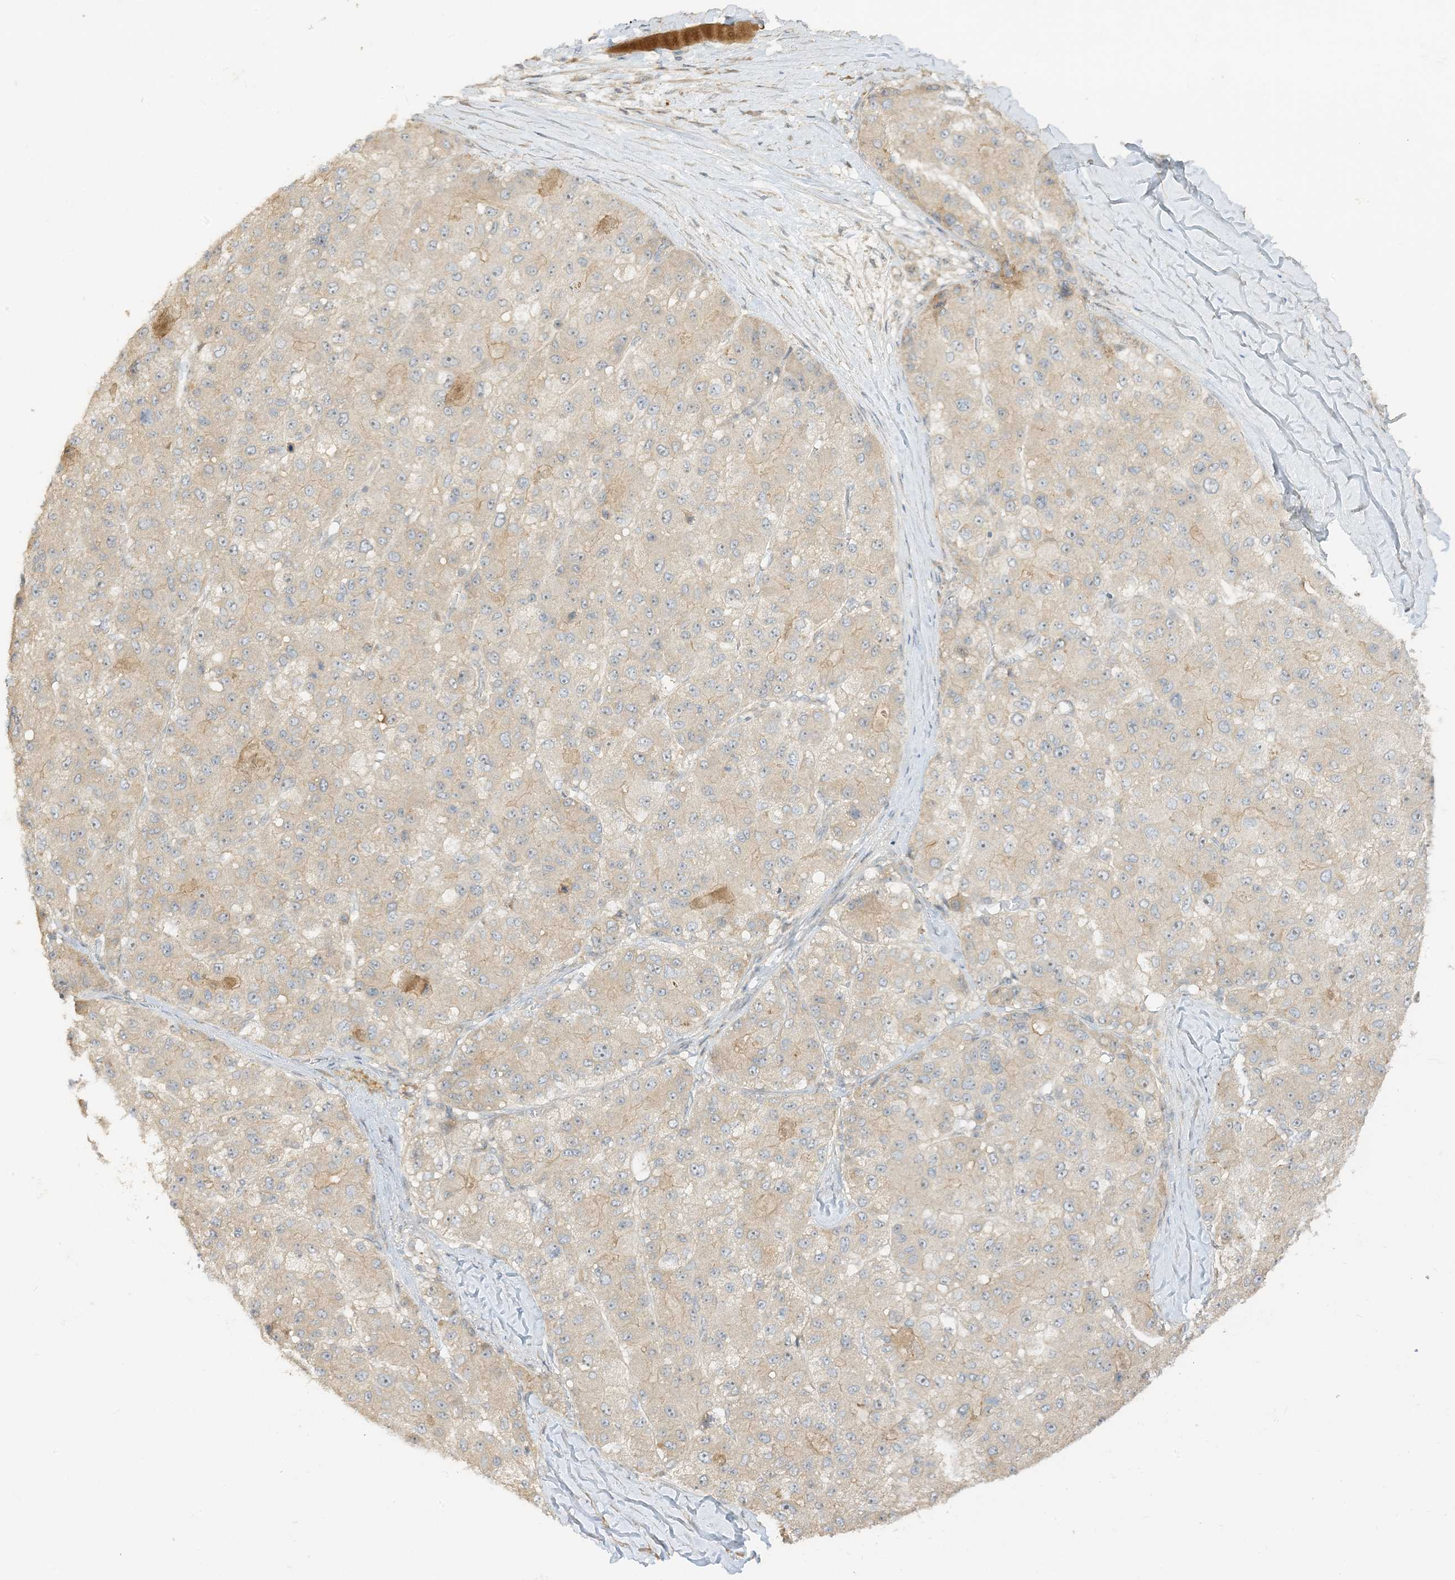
{"staining": {"intensity": "weak", "quantity": "<25%", "location": "nuclear"}, "tissue": "liver cancer", "cell_type": "Tumor cells", "image_type": "cancer", "snomed": [{"axis": "morphology", "description": "Carcinoma, Hepatocellular, NOS"}, {"axis": "topography", "description": "Liver"}], "caption": "An IHC histopathology image of hepatocellular carcinoma (liver) is shown. There is no staining in tumor cells of hepatocellular carcinoma (liver).", "gene": "ETAA1", "patient": {"sex": "male", "age": 80}}